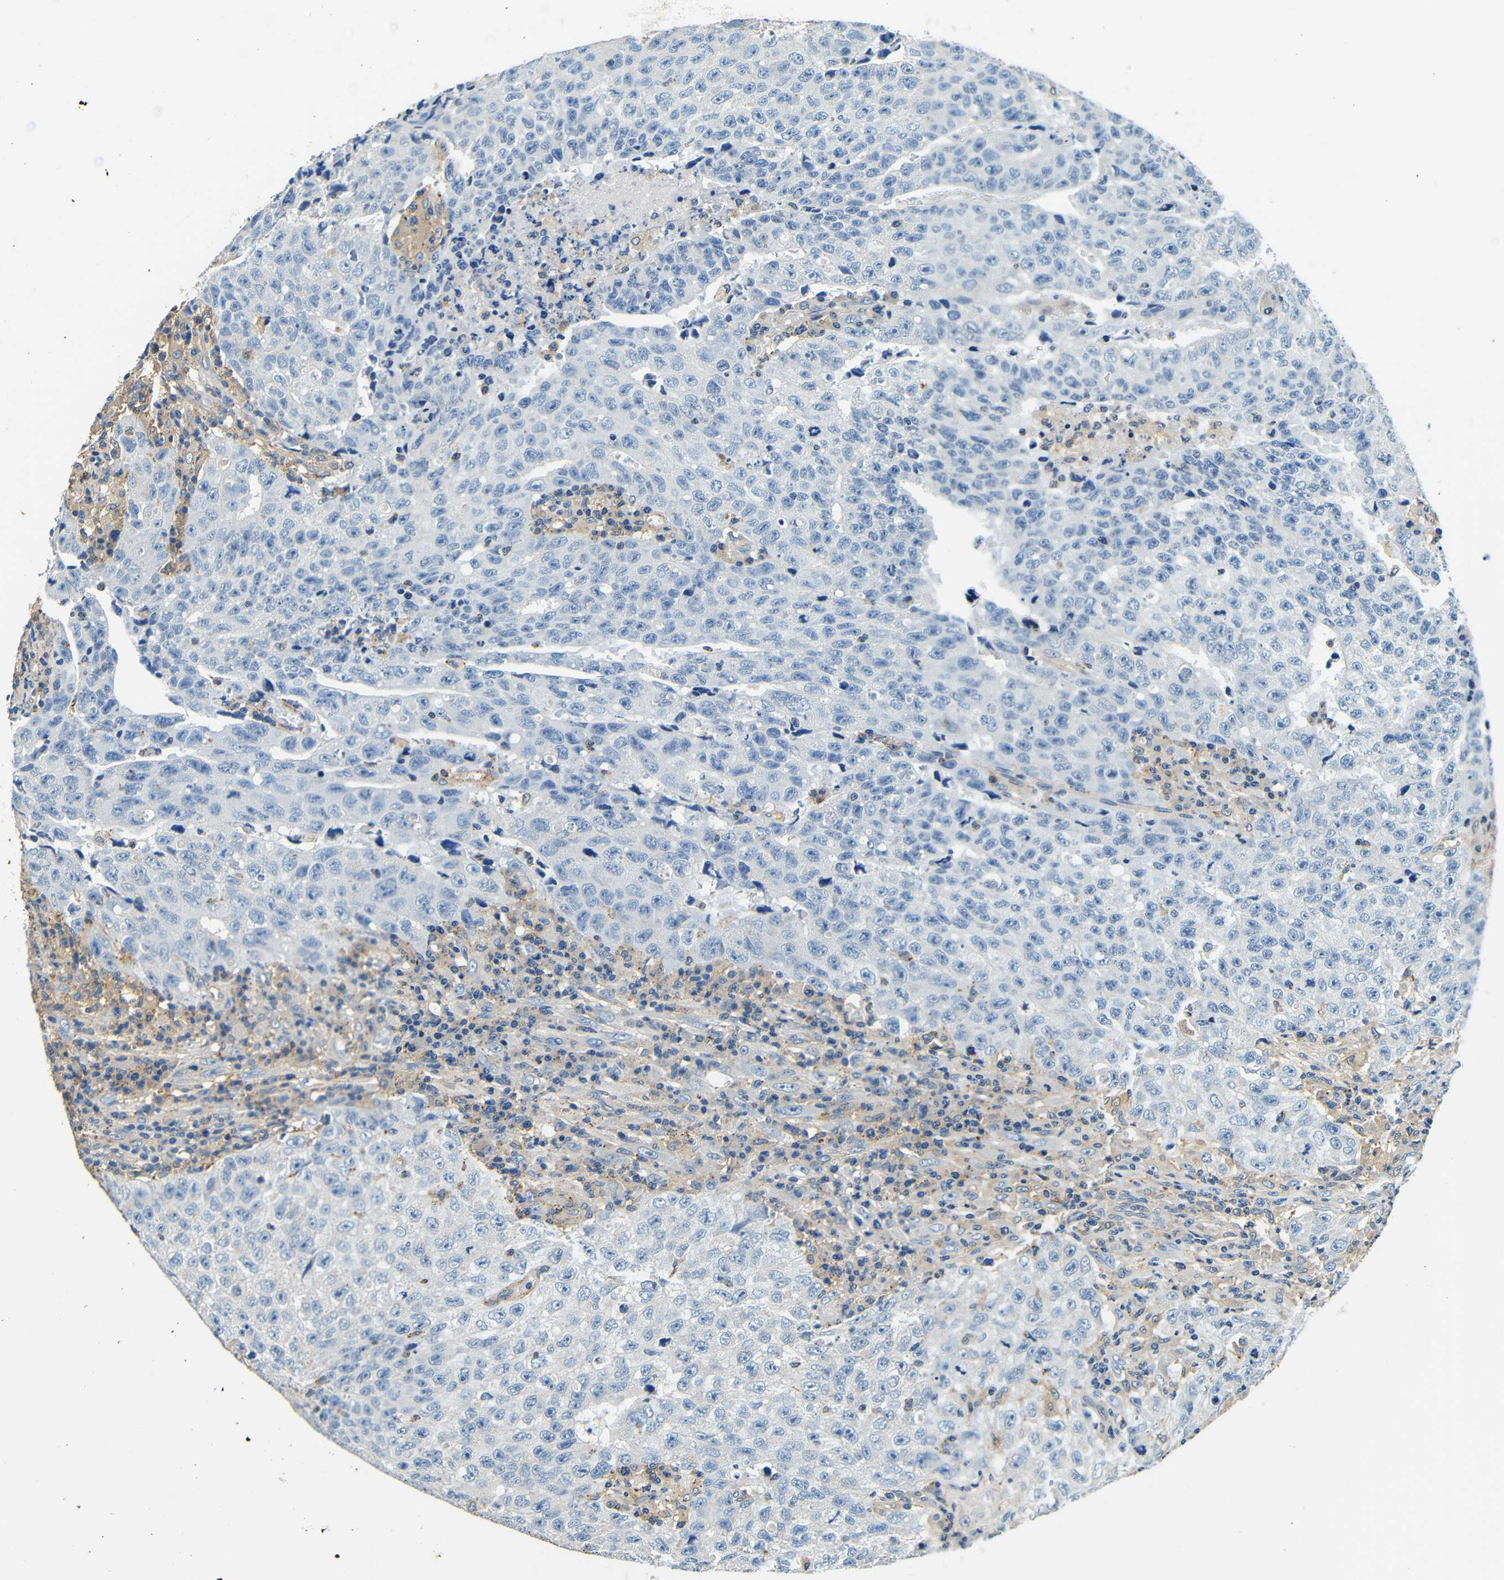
{"staining": {"intensity": "negative", "quantity": "none", "location": "none"}, "tissue": "testis cancer", "cell_type": "Tumor cells", "image_type": "cancer", "snomed": [{"axis": "morphology", "description": "Necrosis, NOS"}, {"axis": "morphology", "description": "Carcinoma, Embryonal, NOS"}, {"axis": "topography", "description": "Testis"}], "caption": "Testis cancer (embryonal carcinoma) was stained to show a protein in brown. There is no significant positivity in tumor cells.", "gene": "FMO5", "patient": {"sex": "male", "age": 19}}